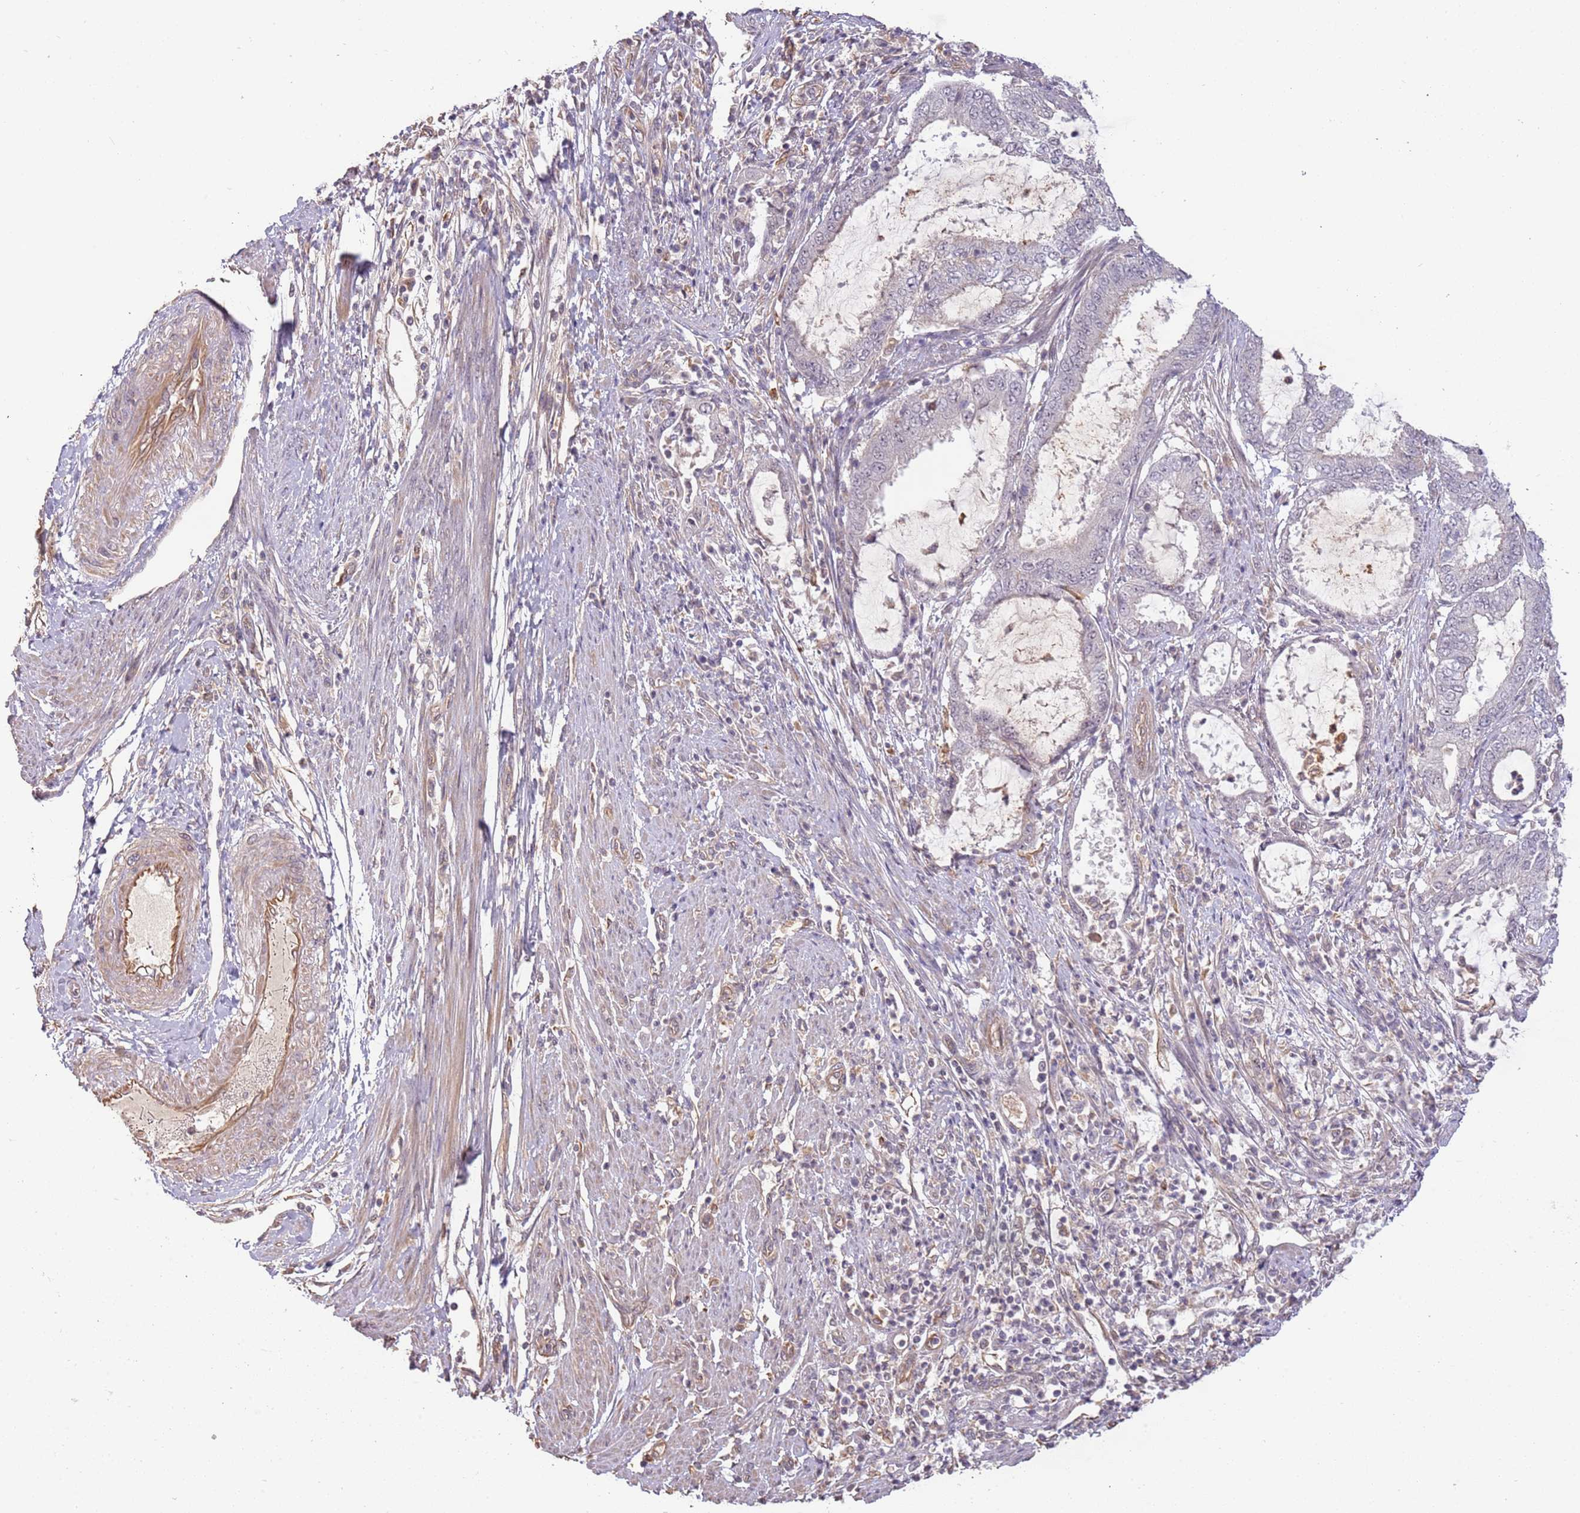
{"staining": {"intensity": "weak", "quantity": "<25%", "location": "nuclear"}, "tissue": "endometrial cancer", "cell_type": "Tumor cells", "image_type": "cancer", "snomed": [{"axis": "morphology", "description": "Adenocarcinoma, NOS"}, {"axis": "topography", "description": "Endometrium"}], "caption": "Tumor cells are negative for brown protein staining in adenocarcinoma (endometrial). (IHC, brightfield microscopy, high magnification).", "gene": "SURF2", "patient": {"sex": "female", "age": 51}}